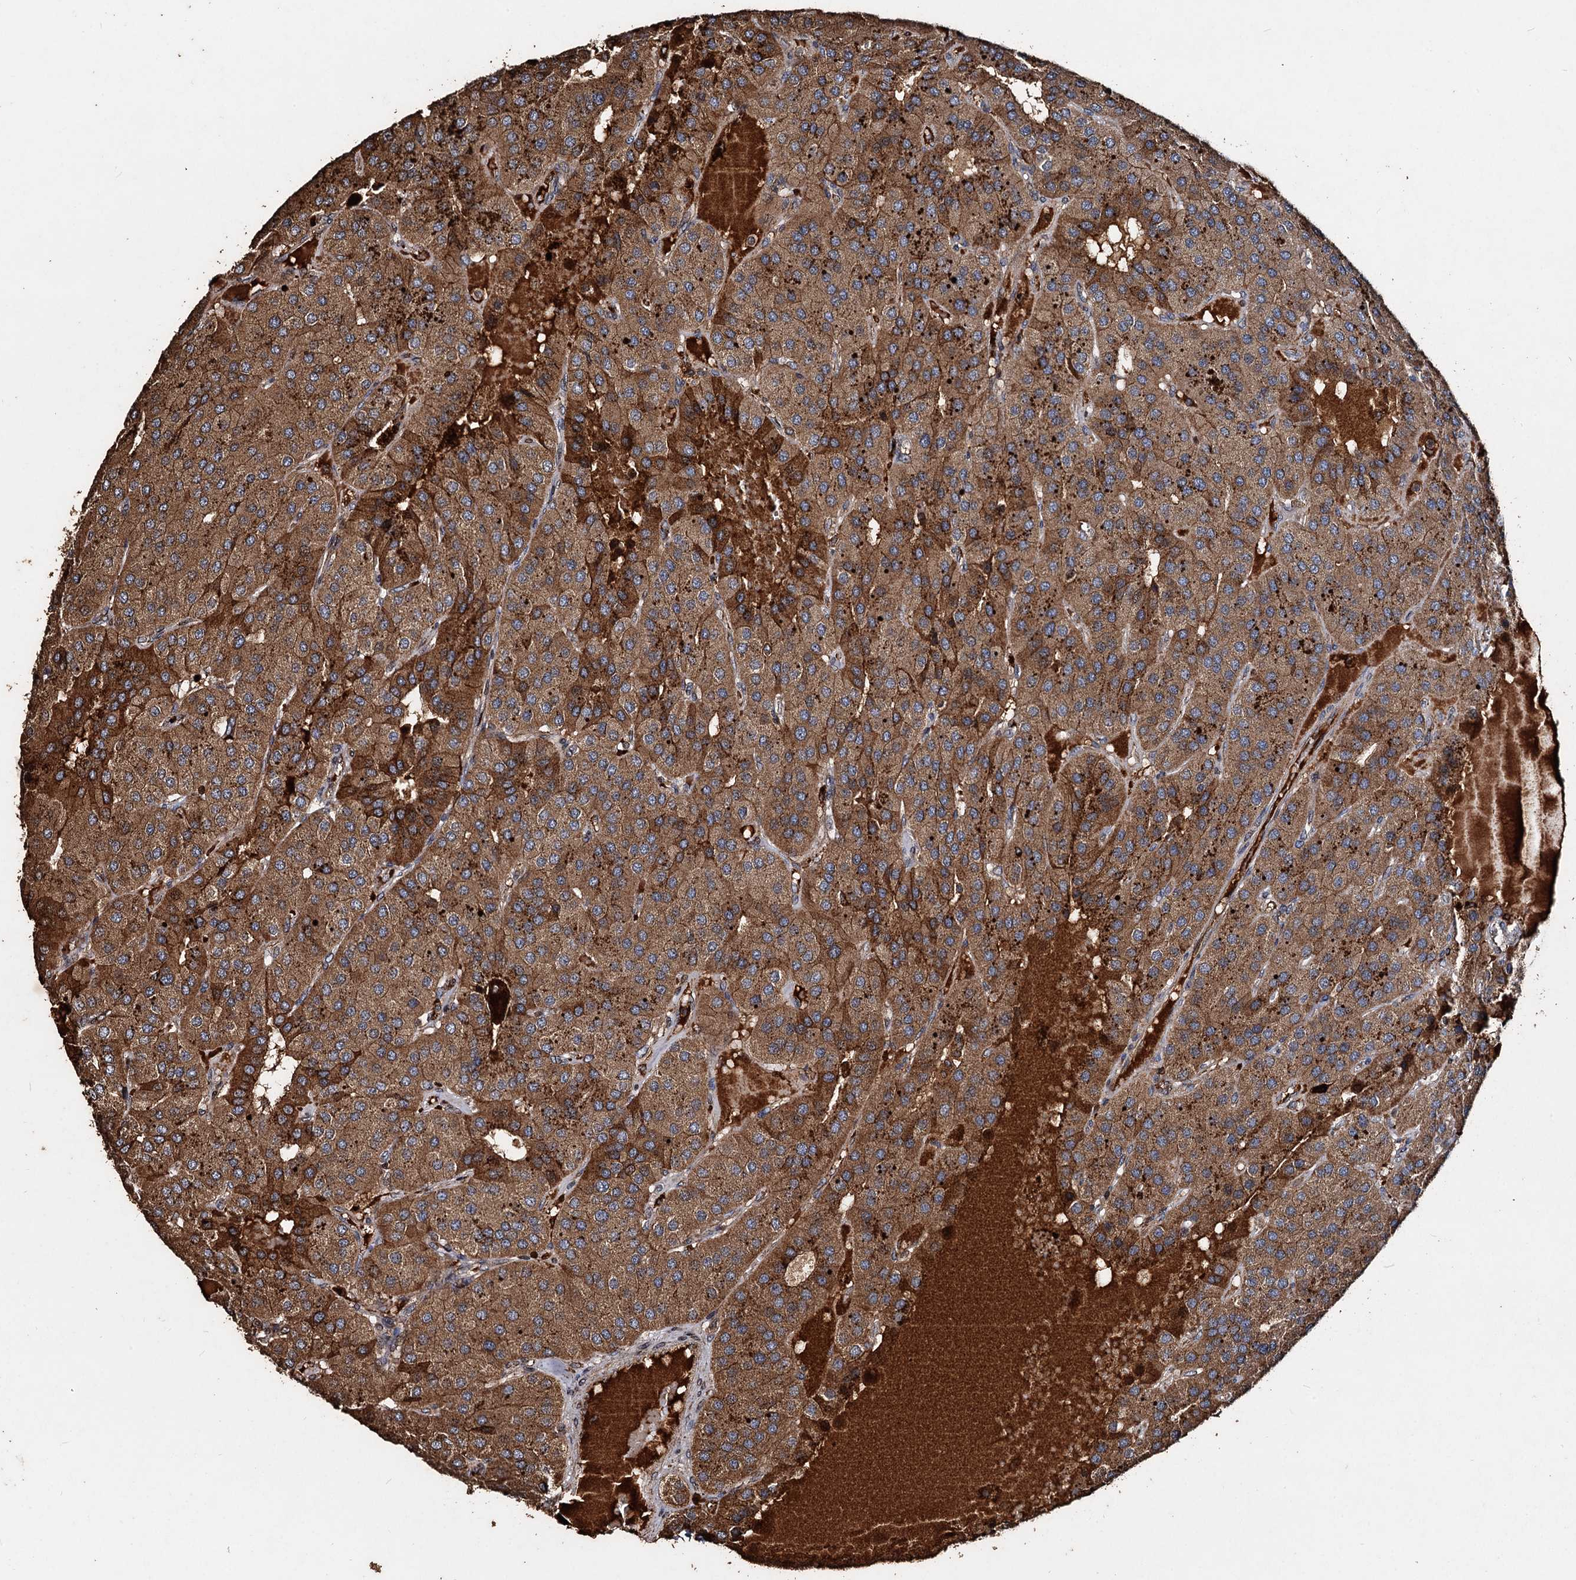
{"staining": {"intensity": "moderate", "quantity": ">75%", "location": "cytoplasmic/membranous"}, "tissue": "parathyroid gland", "cell_type": "Glandular cells", "image_type": "normal", "snomed": [{"axis": "morphology", "description": "Normal tissue, NOS"}, {"axis": "morphology", "description": "Adenoma, NOS"}, {"axis": "topography", "description": "Parathyroid gland"}], "caption": "IHC image of normal human parathyroid gland stained for a protein (brown), which shows medium levels of moderate cytoplasmic/membranous positivity in approximately >75% of glandular cells.", "gene": "NOTCH2NLA", "patient": {"sex": "female", "age": 86}}